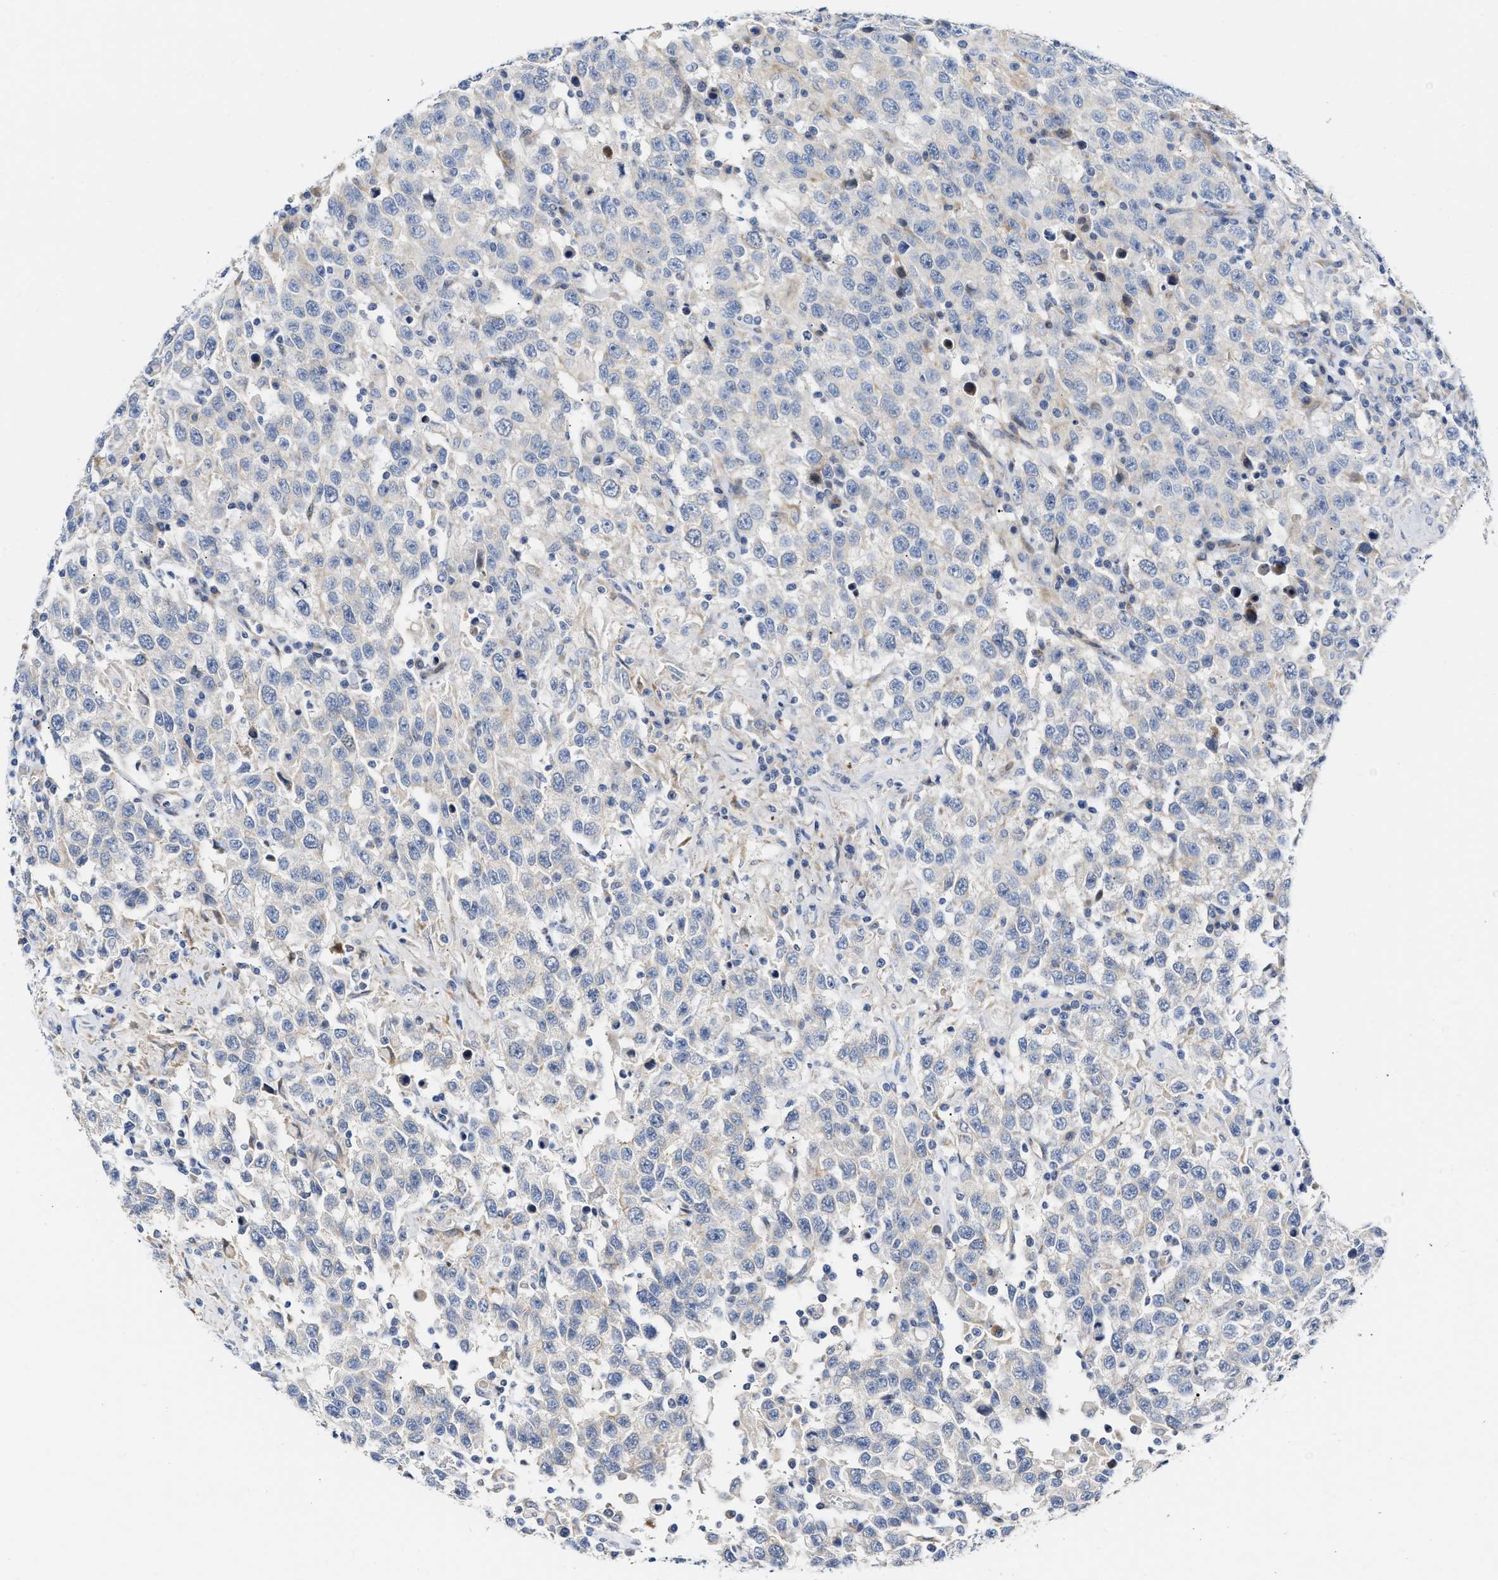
{"staining": {"intensity": "negative", "quantity": "none", "location": "none"}, "tissue": "testis cancer", "cell_type": "Tumor cells", "image_type": "cancer", "snomed": [{"axis": "morphology", "description": "Seminoma, NOS"}, {"axis": "topography", "description": "Testis"}], "caption": "Immunohistochemistry of testis cancer reveals no positivity in tumor cells.", "gene": "FHL1", "patient": {"sex": "male", "age": 41}}